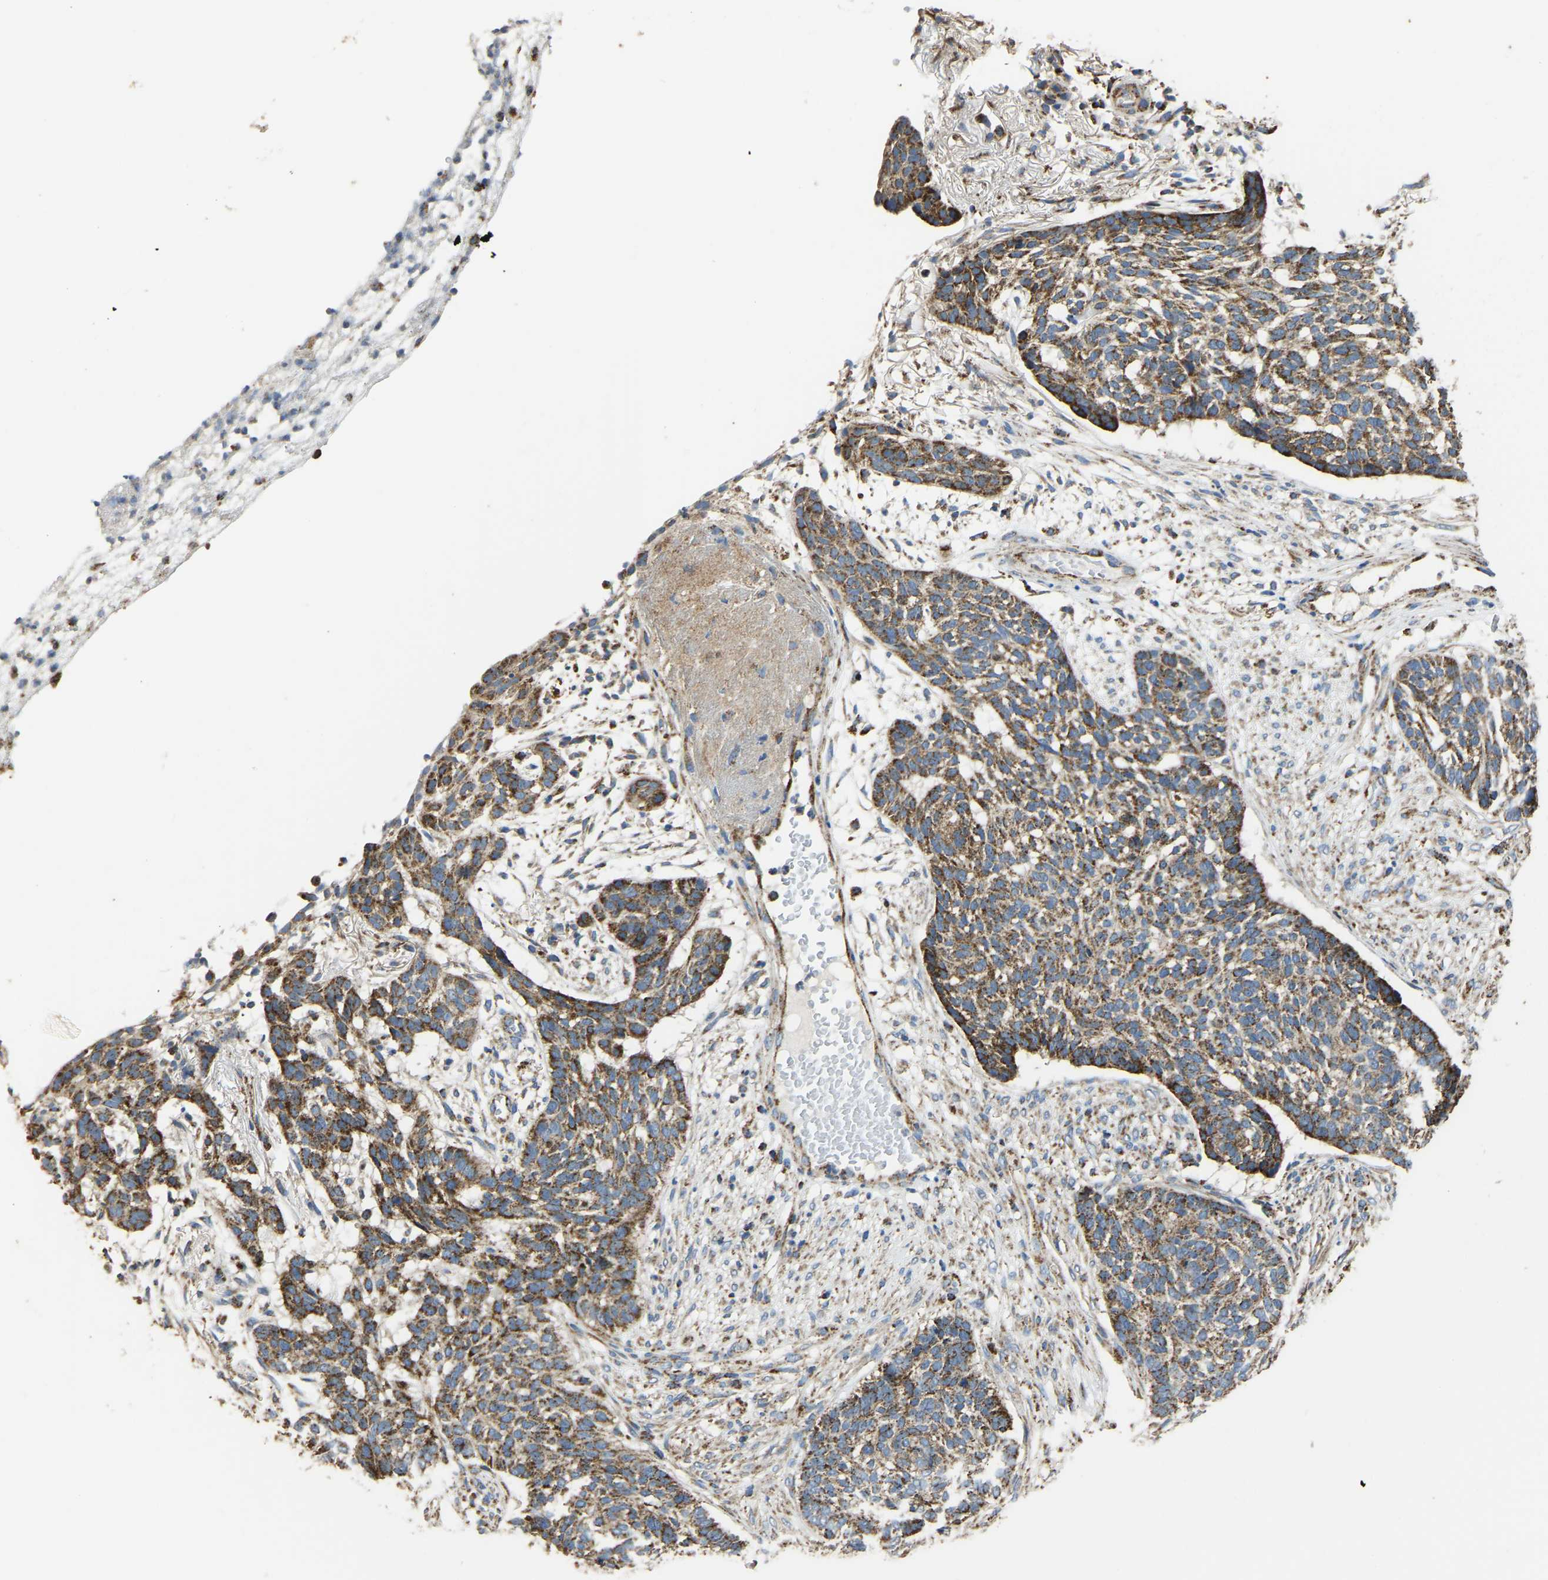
{"staining": {"intensity": "moderate", "quantity": ">75%", "location": "cytoplasmic/membranous"}, "tissue": "skin cancer", "cell_type": "Tumor cells", "image_type": "cancer", "snomed": [{"axis": "morphology", "description": "Basal cell carcinoma"}, {"axis": "topography", "description": "Skin"}], "caption": "Protein analysis of skin basal cell carcinoma tissue reveals moderate cytoplasmic/membranous positivity in about >75% of tumor cells.", "gene": "ETFA", "patient": {"sex": "male", "age": 85}}